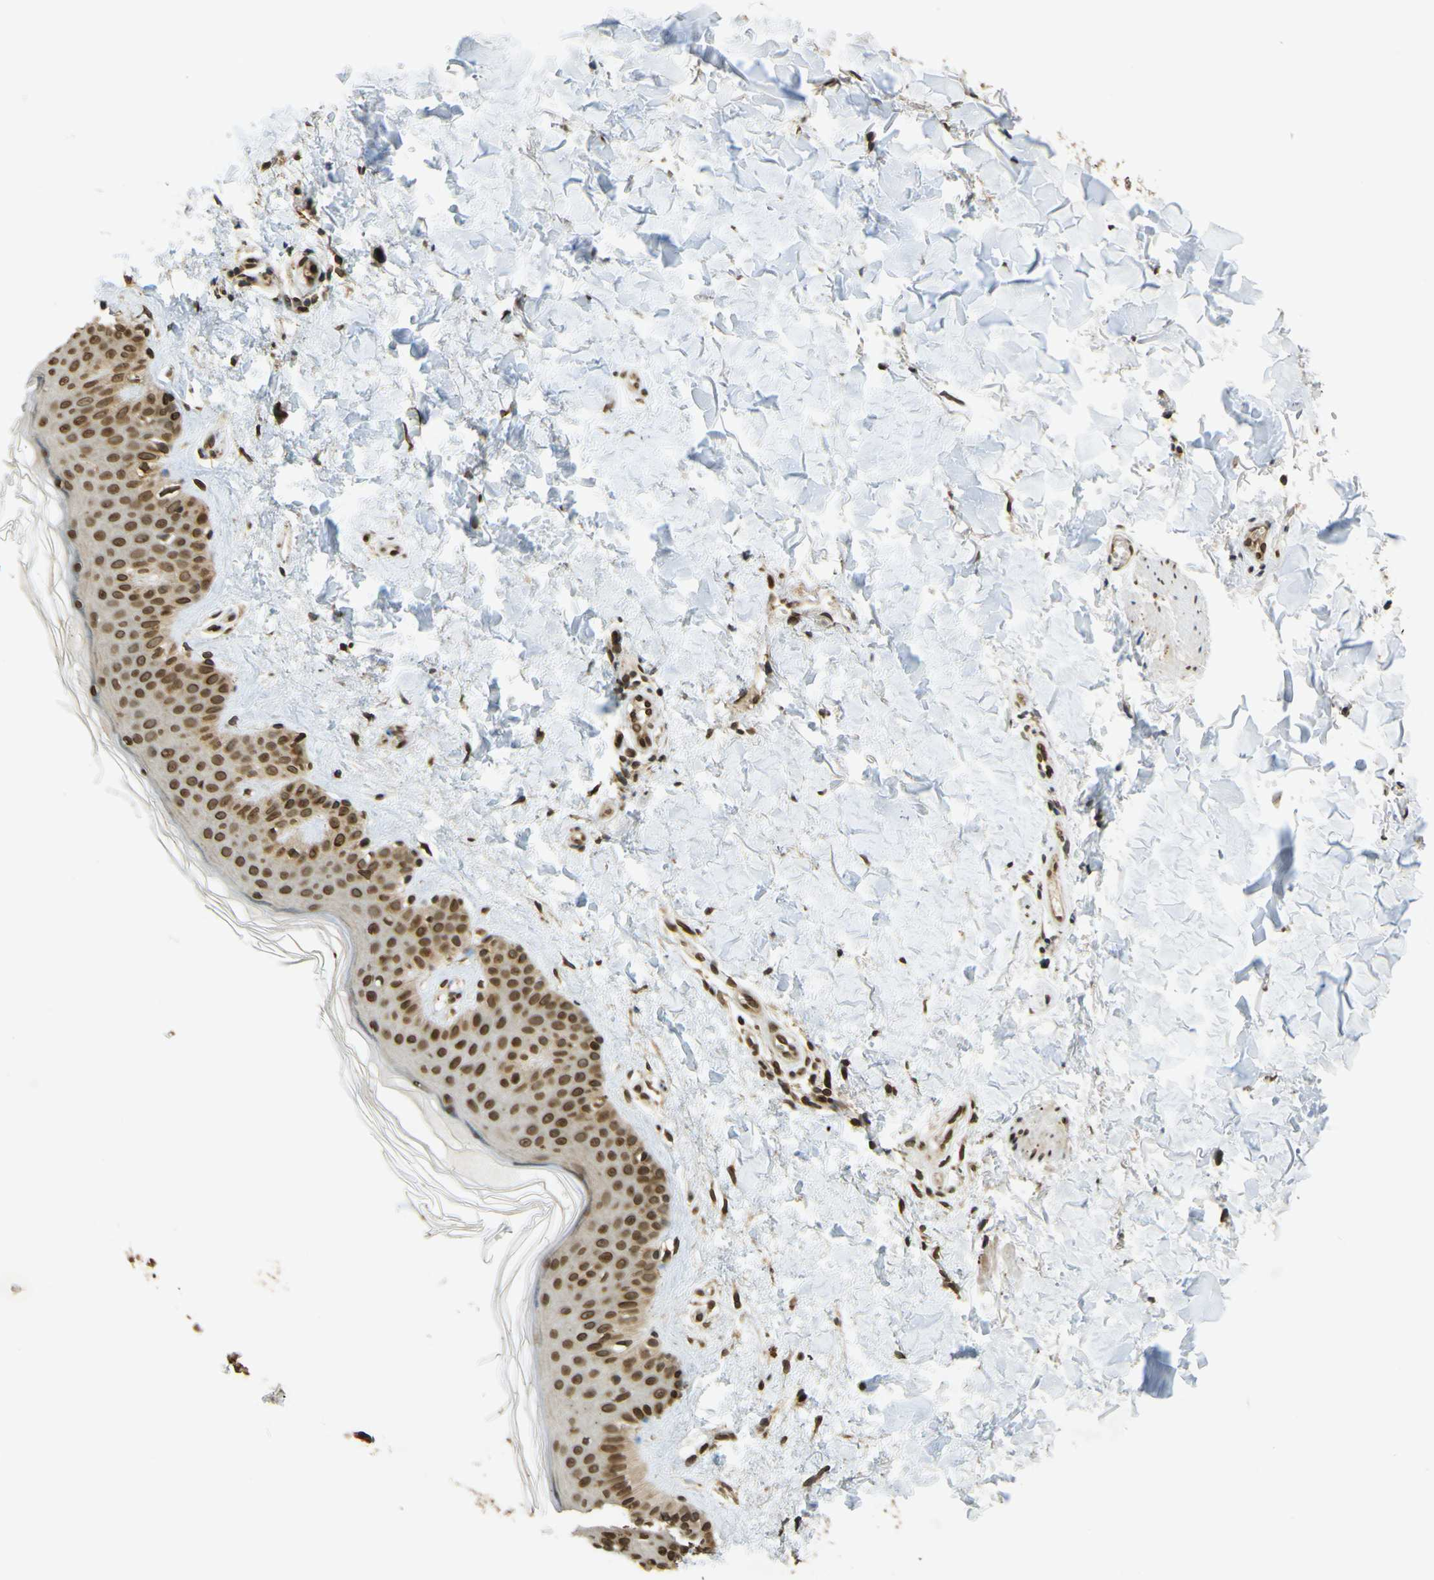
{"staining": {"intensity": "strong", "quantity": ">75%", "location": "cytoplasmic/membranous,nuclear"}, "tissue": "skin", "cell_type": "Fibroblasts", "image_type": "normal", "snomed": [{"axis": "morphology", "description": "Normal tissue, NOS"}, {"axis": "topography", "description": "Skin"}], "caption": "Fibroblasts demonstrate strong cytoplasmic/membranous,nuclear staining in about >75% of cells in unremarkable skin. (Brightfield microscopy of DAB IHC at high magnification).", "gene": "GALNT1", "patient": {"sex": "male", "age": 67}}